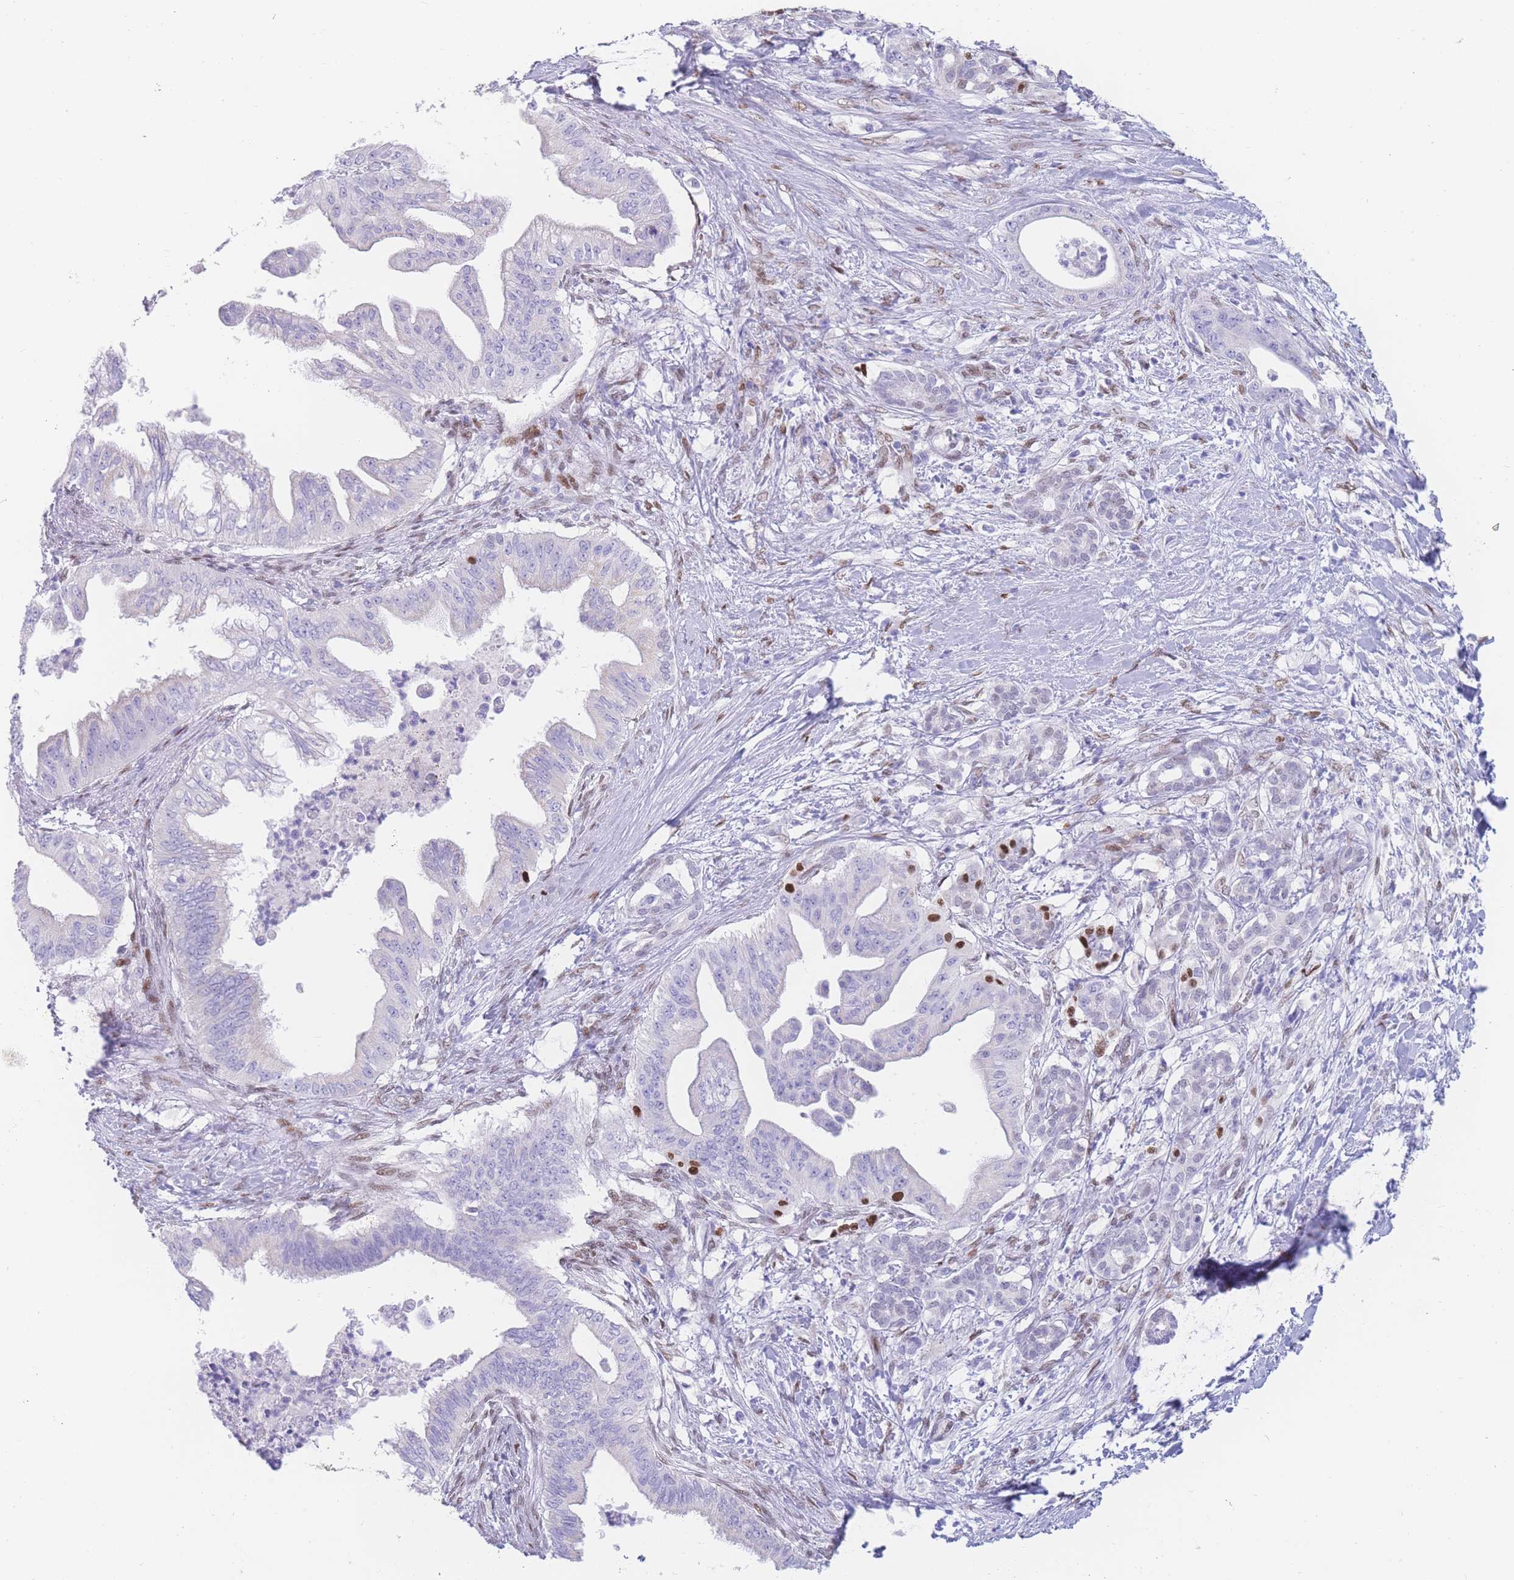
{"staining": {"intensity": "negative", "quantity": "none", "location": "none"}, "tissue": "pancreatic cancer", "cell_type": "Tumor cells", "image_type": "cancer", "snomed": [{"axis": "morphology", "description": "Adenocarcinoma, NOS"}, {"axis": "topography", "description": "Pancreas"}], "caption": "DAB (3,3'-diaminobenzidine) immunohistochemical staining of human pancreatic adenocarcinoma reveals no significant staining in tumor cells.", "gene": "PSMB5", "patient": {"sex": "male", "age": 58}}